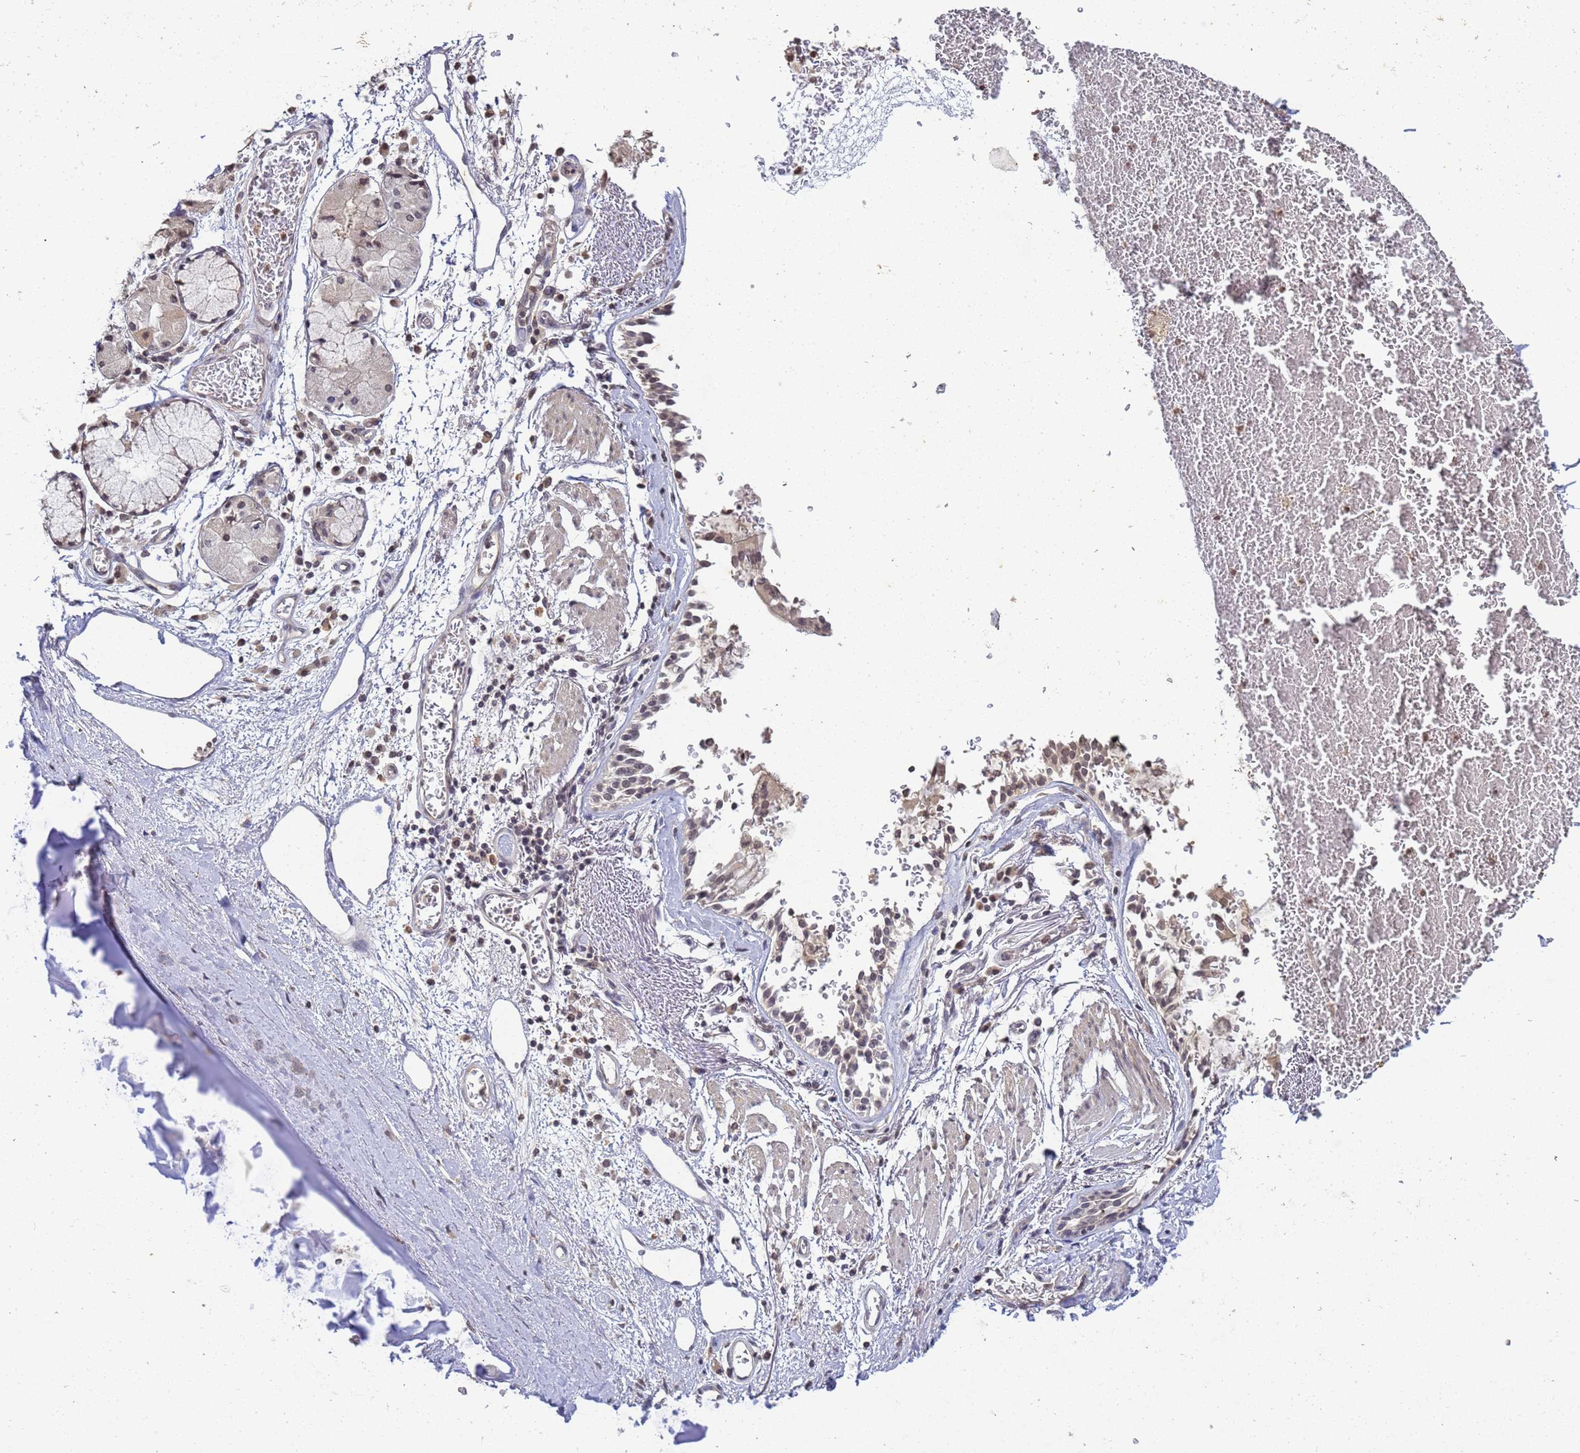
{"staining": {"intensity": "negative", "quantity": "none", "location": "none"}, "tissue": "adipose tissue", "cell_type": "Adipocytes", "image_type": "normal", "snomed": [{"axis": "morphology", "description": "Normal tissue, NOS"}, {"axis": "topography", "description": "Cartilage tissue"}], "caption": "Adipocytes are negative for protein expression in unremarkable human adipose tissue. The staining was performed using DAB to visualize the protein expression in brown, while the nuclei were stained in blue with hematoxylin (Magnification: 20x).", "gene": "MYL7", "patient": {"sex": "male", "age": 73}}